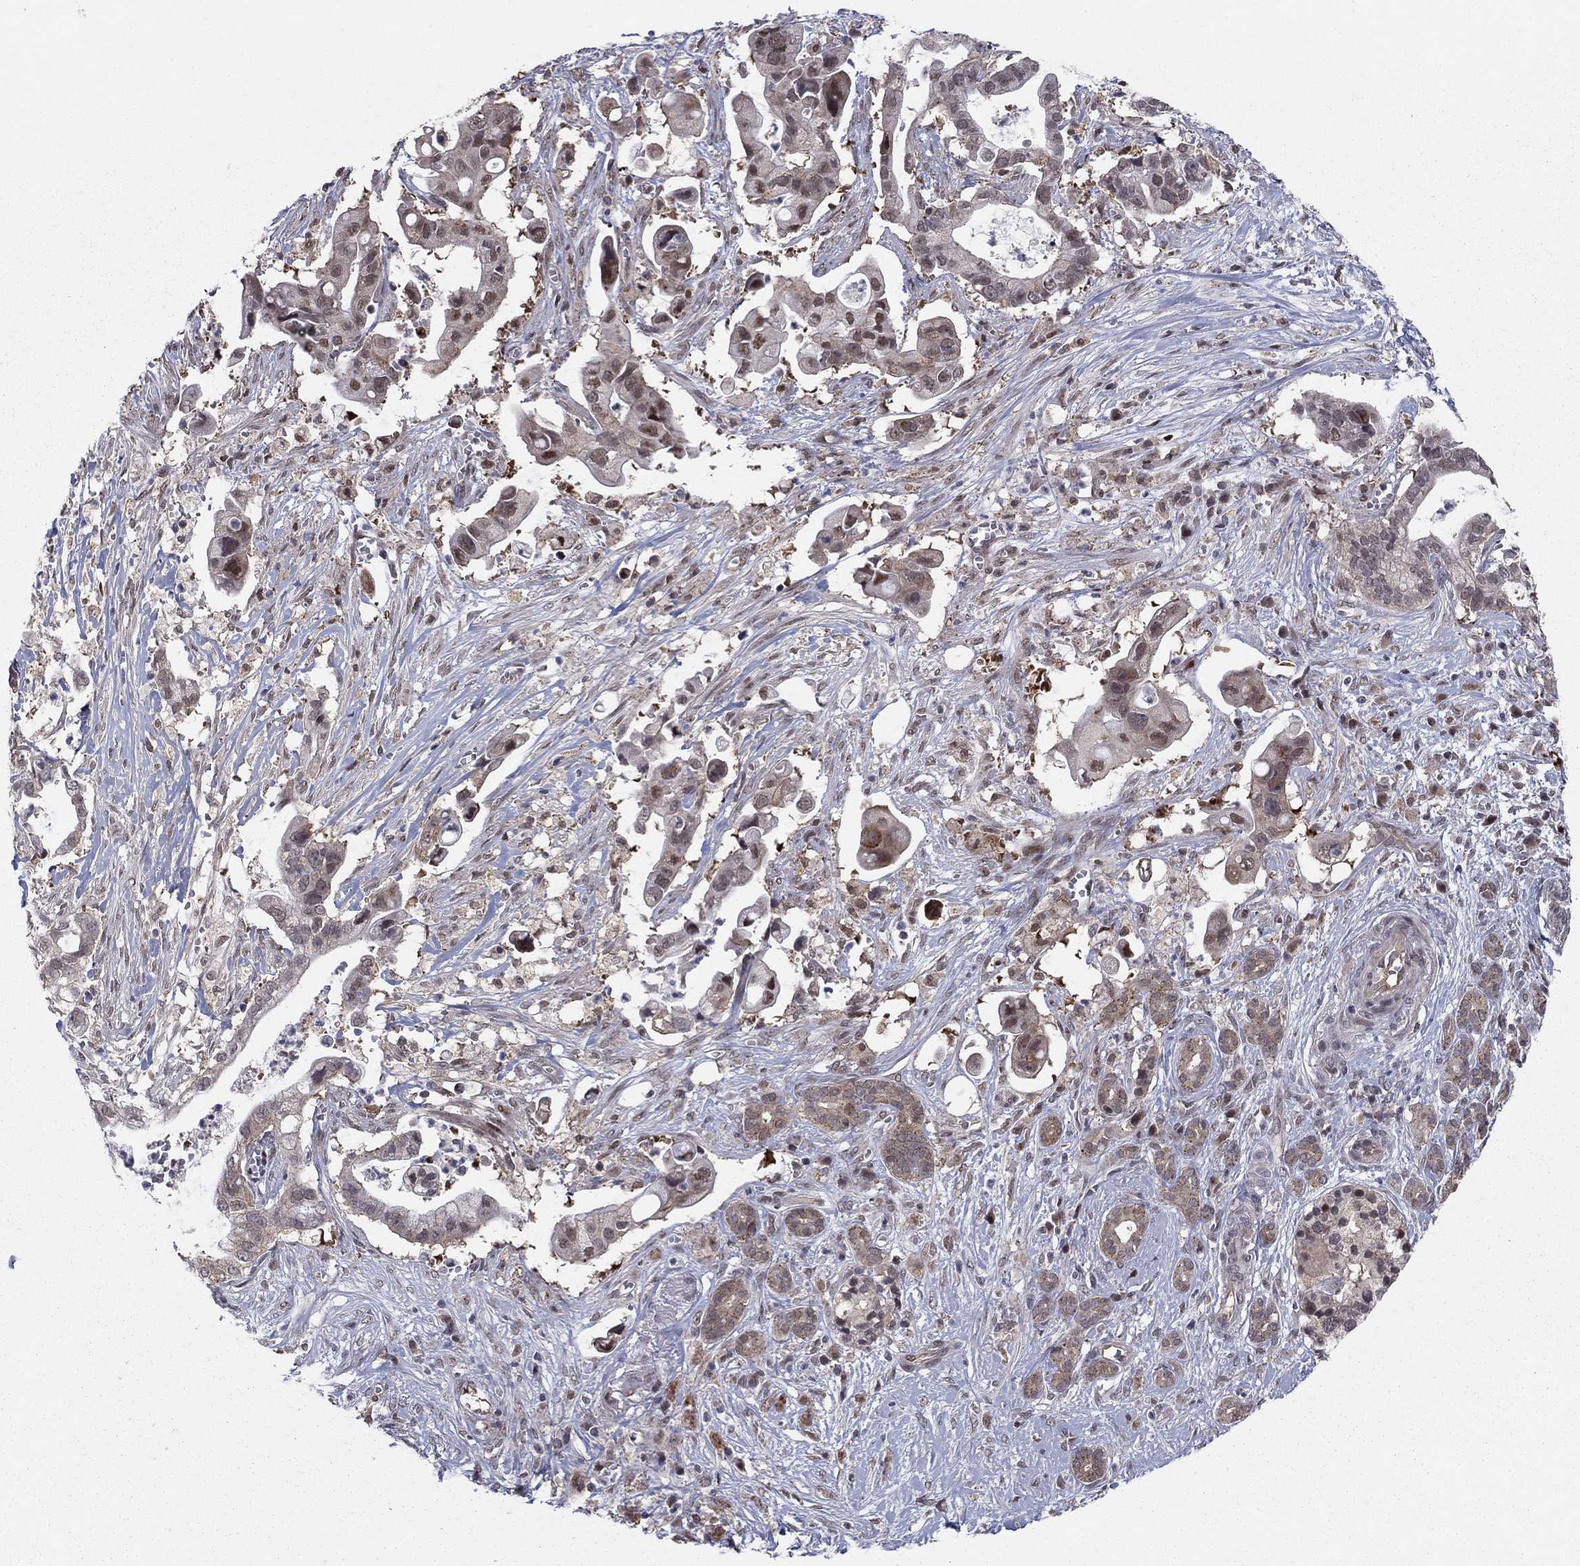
{"staining": {"intensity": "weak", "quantity": ">75%", "location": "cytoplasmic/membranous,nuclear"}, "tissue": "pancreatic cancer", "cell_type": "Tumor cells", "image_type": "cancer", "snomed": [{"axis": "morphology", "description": "Adenocarcinoma, NOS"}, {"axis": "topography", "description": "Pancreas"}], "caption": "Protein staining of pancreatic adenocarcinoma tissue reveals weak cytoplasmic/membranous and nuclear positivity in approximately >75% of tumor cells.", "gene": "PSMC1", "patient": {"sex": "male", "age": 61}}